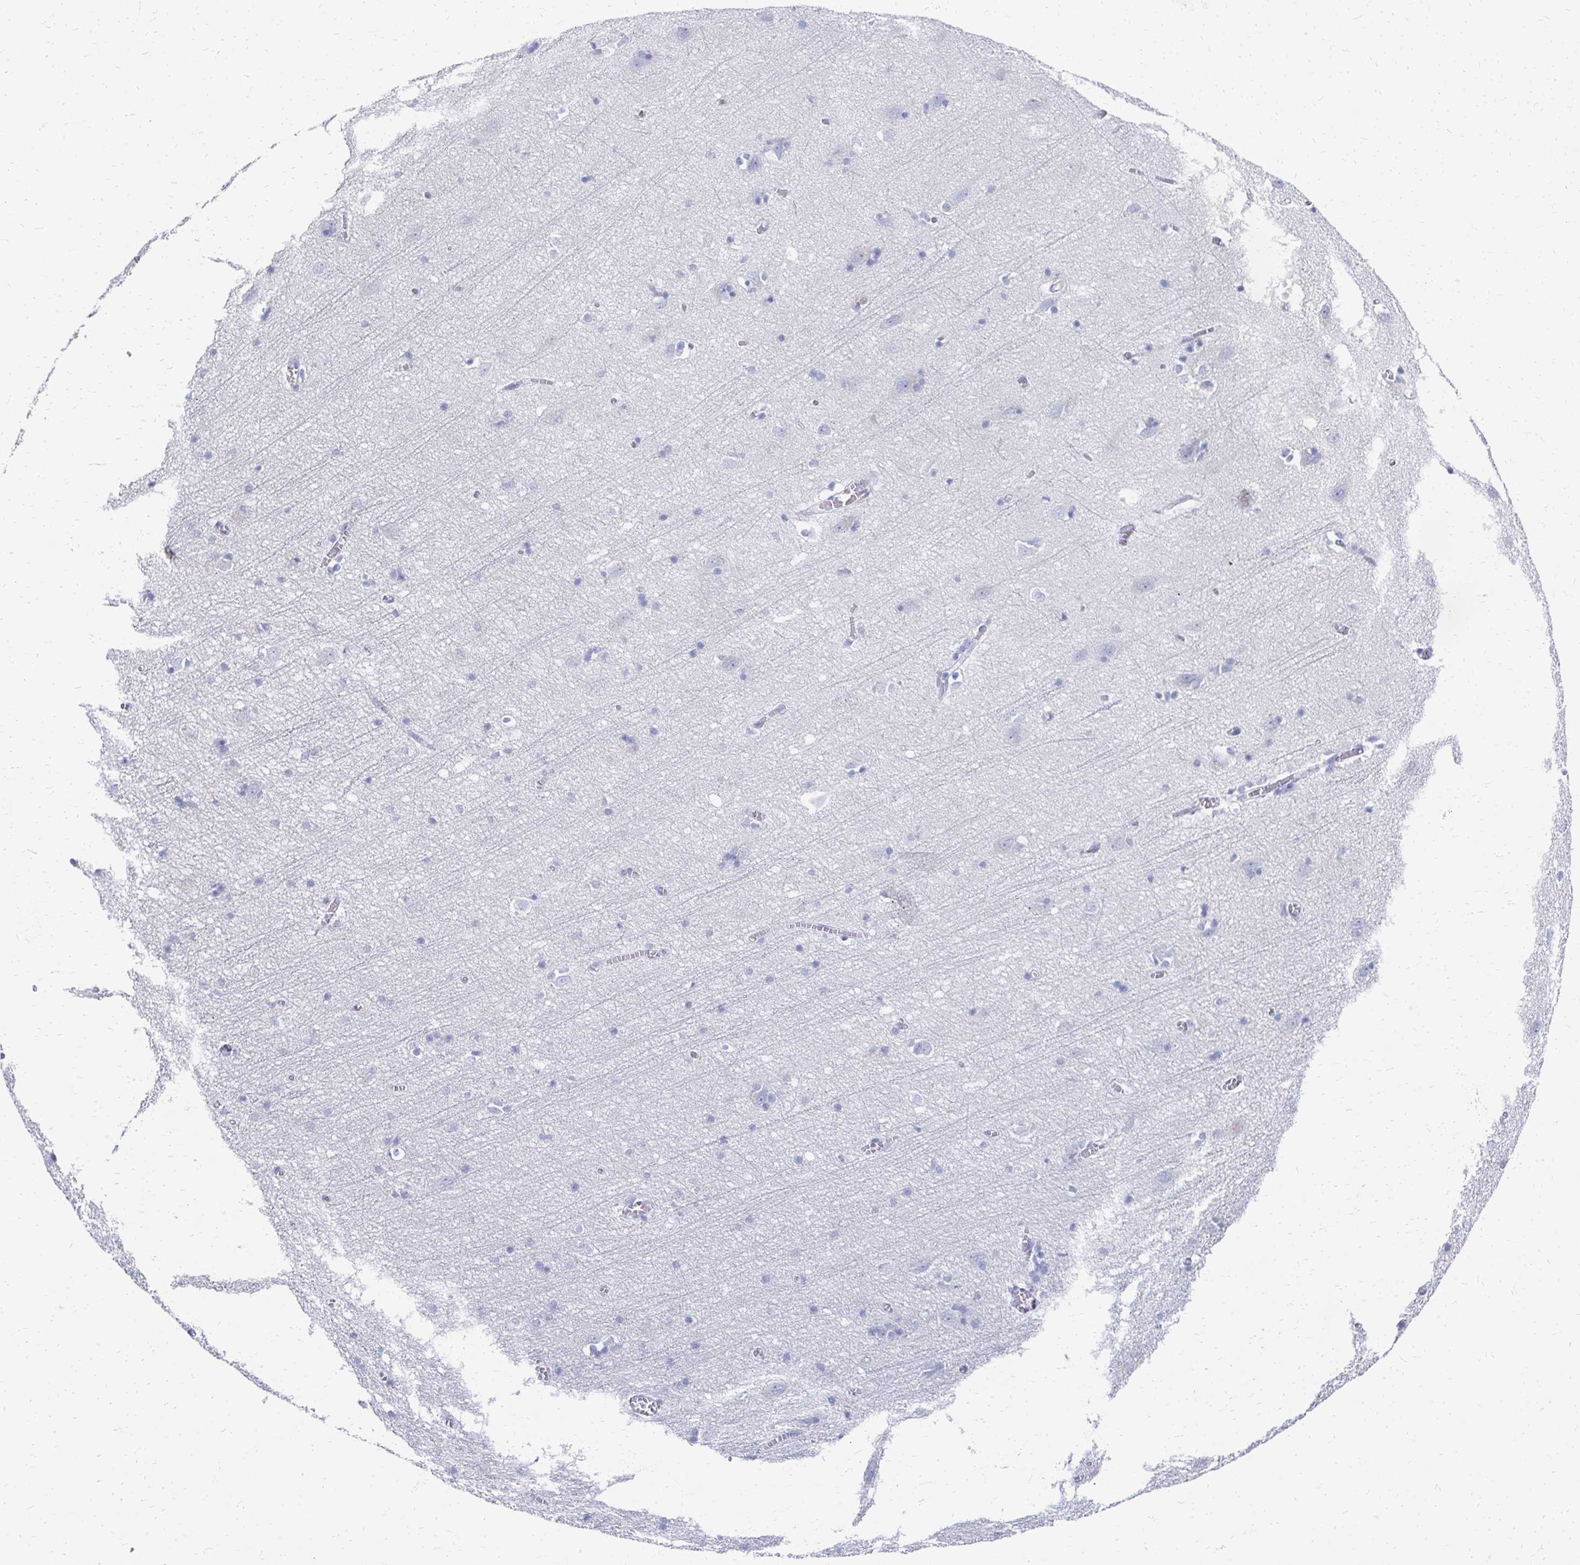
{"staining": {"intensity": "negative", "quantity": "none", "location": "none"}, "tissue": "cerebral cortex", "cell_type": "Endothelial cells", "image_type": "normal", "snomed": [{"axis": "morphology", "description": "Normal tissue, NOS"}, {"axis": "topography", "description": "Cerebral cortex"}], "caption": "A histopathology image of cerebral cortex stained for a protein shows no brown staining in endothelial cells. (DAB immunohistochemistry, high magnification).", "gene": "SYCP3", "patient": {"sex": "male", "age": 70}}